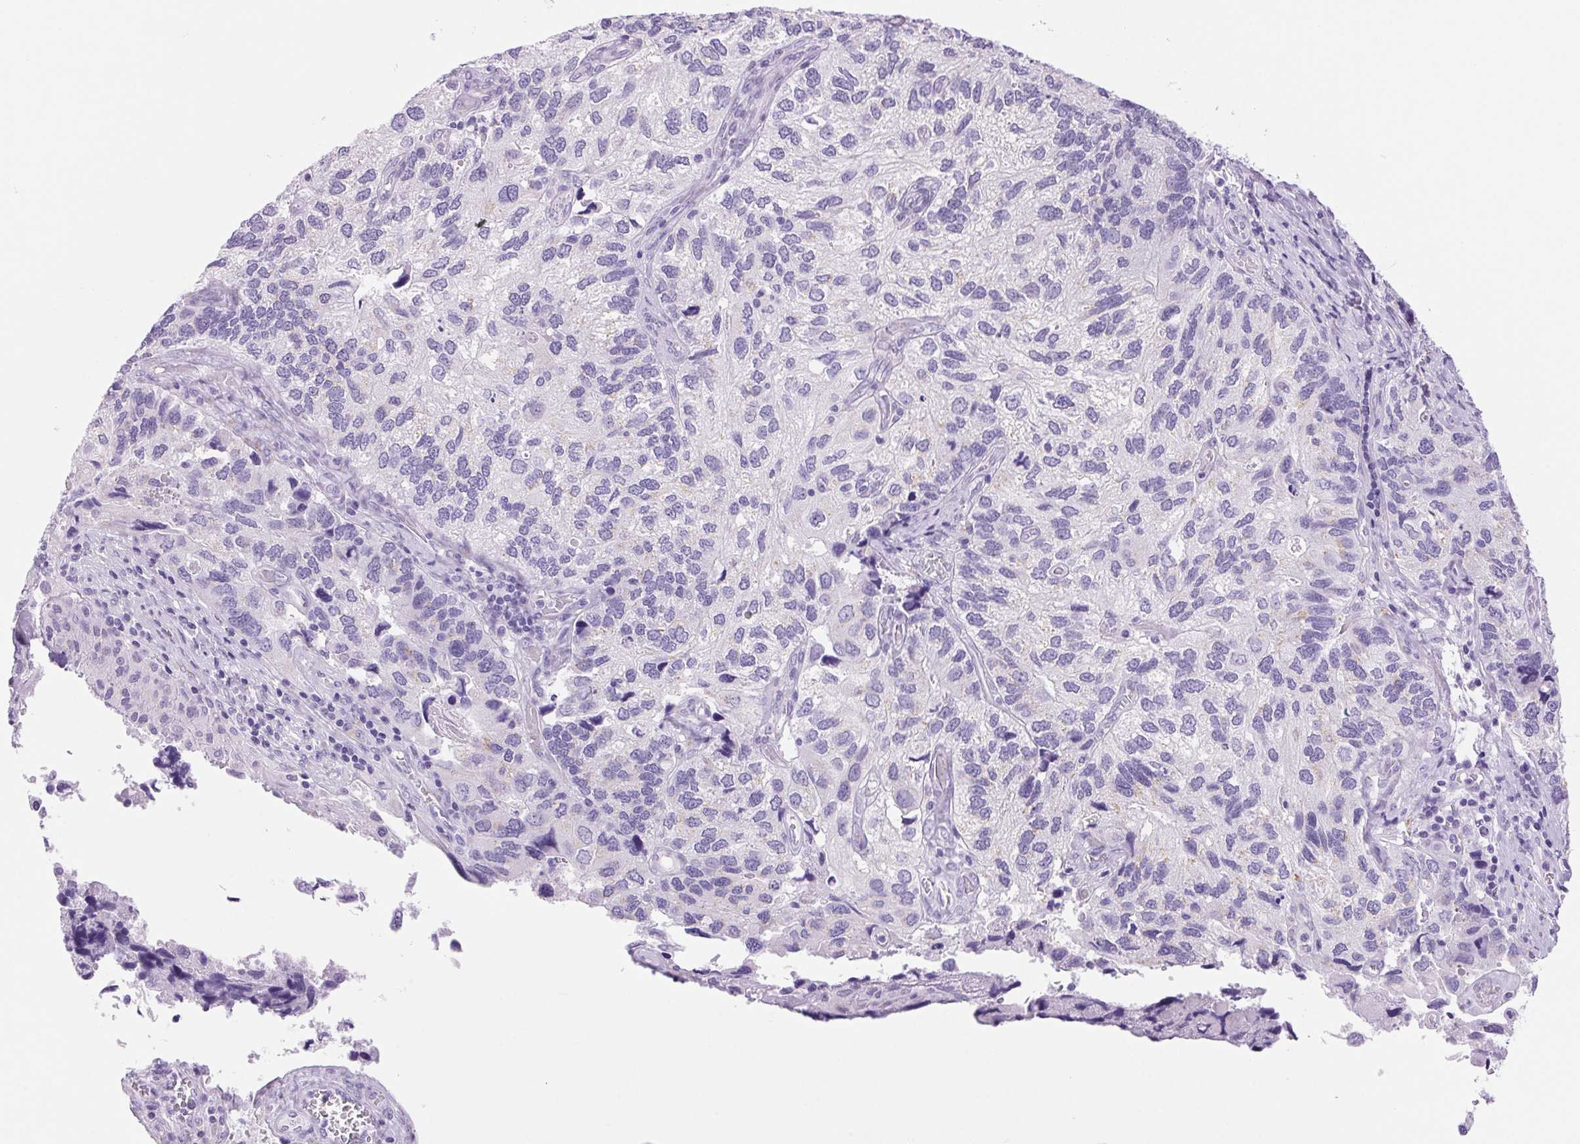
{"staining": {"intensity": "negative", "quantity": "none", "location": "none"}, "tissue": "endometrial cancer", "cell_type": "Tumor cells", "image_type": "cancer", "snomed": [{"axis": "morphology", "description": "Carcinoma, NOS"}, {"axis": "topography", "description": "Uterus"}], "caption": "Tumor cells show no significant protein expression in carcinoma (endometrial).", "gene": "SERPINB3", "patient": {"sex": "female", "age": 76}}